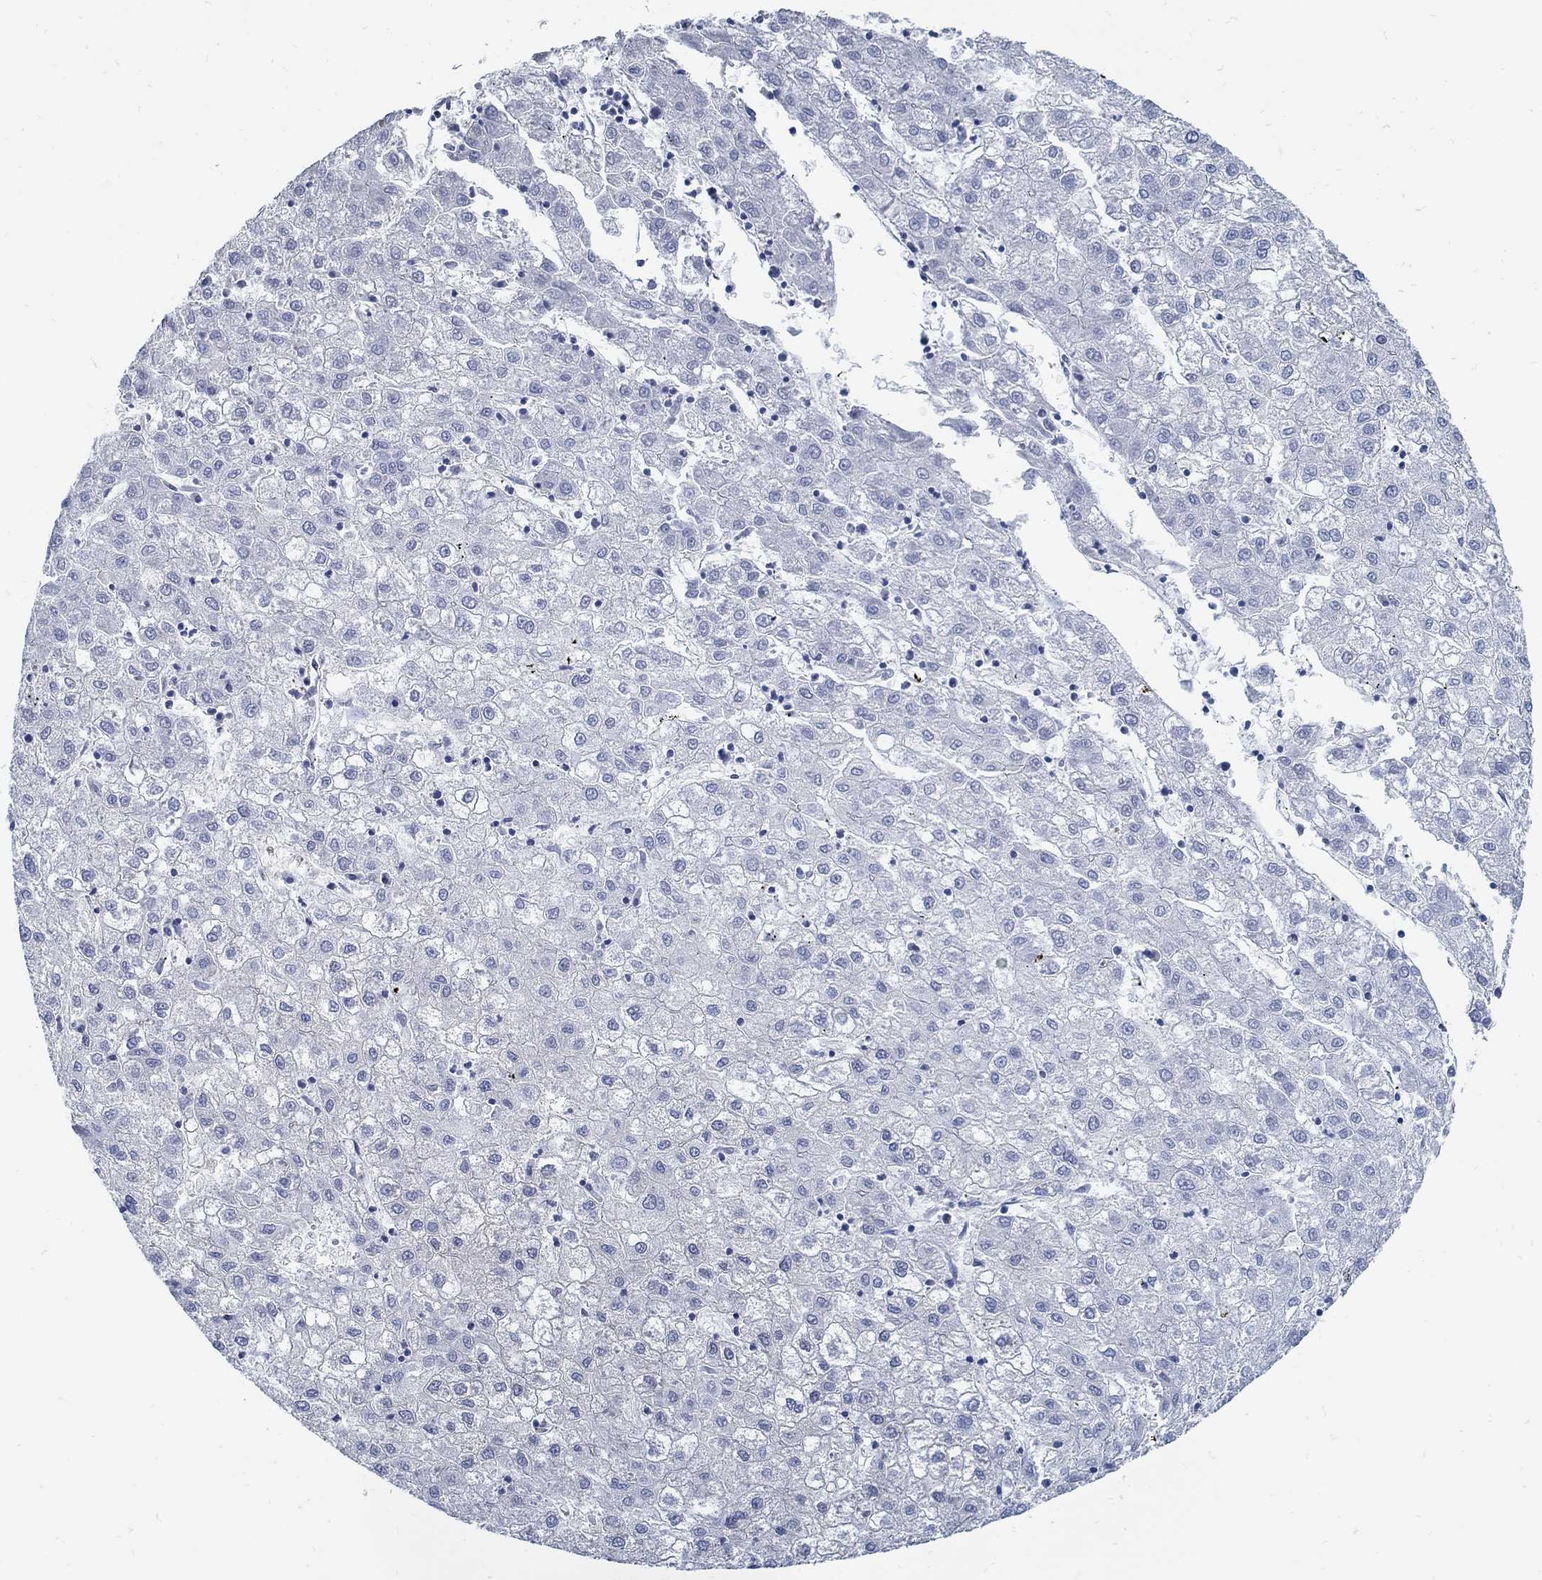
{"staining": {"intensity": "negative", "quantity": "none", "location": "none"}, "tissue": "liver cancer", "cell_type": "Tumor cells", "image_type": "cancer", "snomed": [{"axis": "morphology", "description": "Carcinoma, Hepatocellular, NOS"}, {"axis": "topography", "description": "Liver"}], "caption": "Tumor cells show no significant staining in liver cancer (hepatocellular carcinoma). Nuclei are stained in blue.", "gene": "C15orf39", "patient": {"sex": "male", "age": 72}}